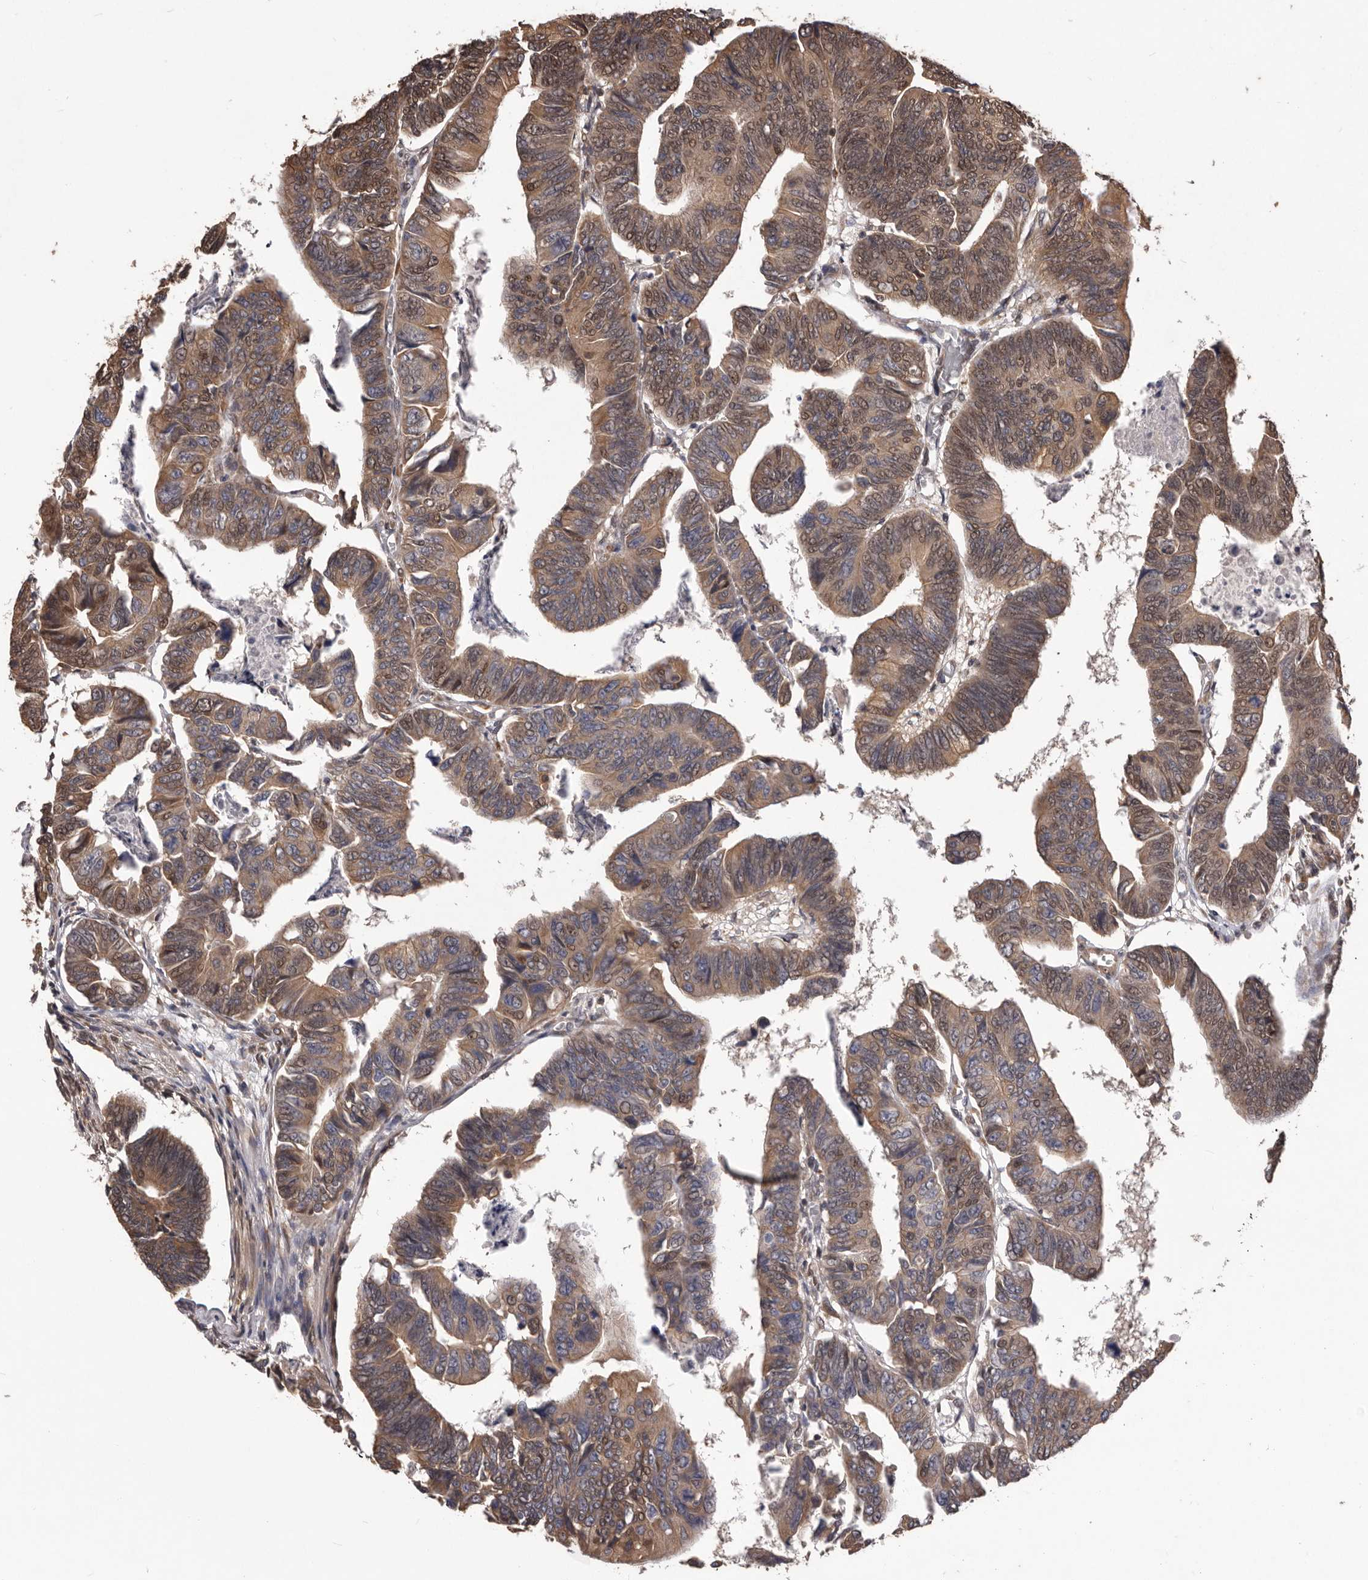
{"staining": {"intensity": "moderate", "quantity": ">75%", "location": "cytoplasmic/membranous,nuclear"}, "tissue": "colorectal cancer", "cell_type": "Tumor cells", "image_type": "cancer", "snomed": [{"axis": "morphology", "description": "Adenocarcinoma, NOS"}, {"axis": "topography", "description": "Rectum"}], "caption": "DAB immunohistochemical staining of colorectal cancer displays moderate cytoplasmic/membranous and nuclear protein positivity in approximately >75% of tumor cells.", "gene": "CELF3", "patient": {"sex": "female", "age": 65}}